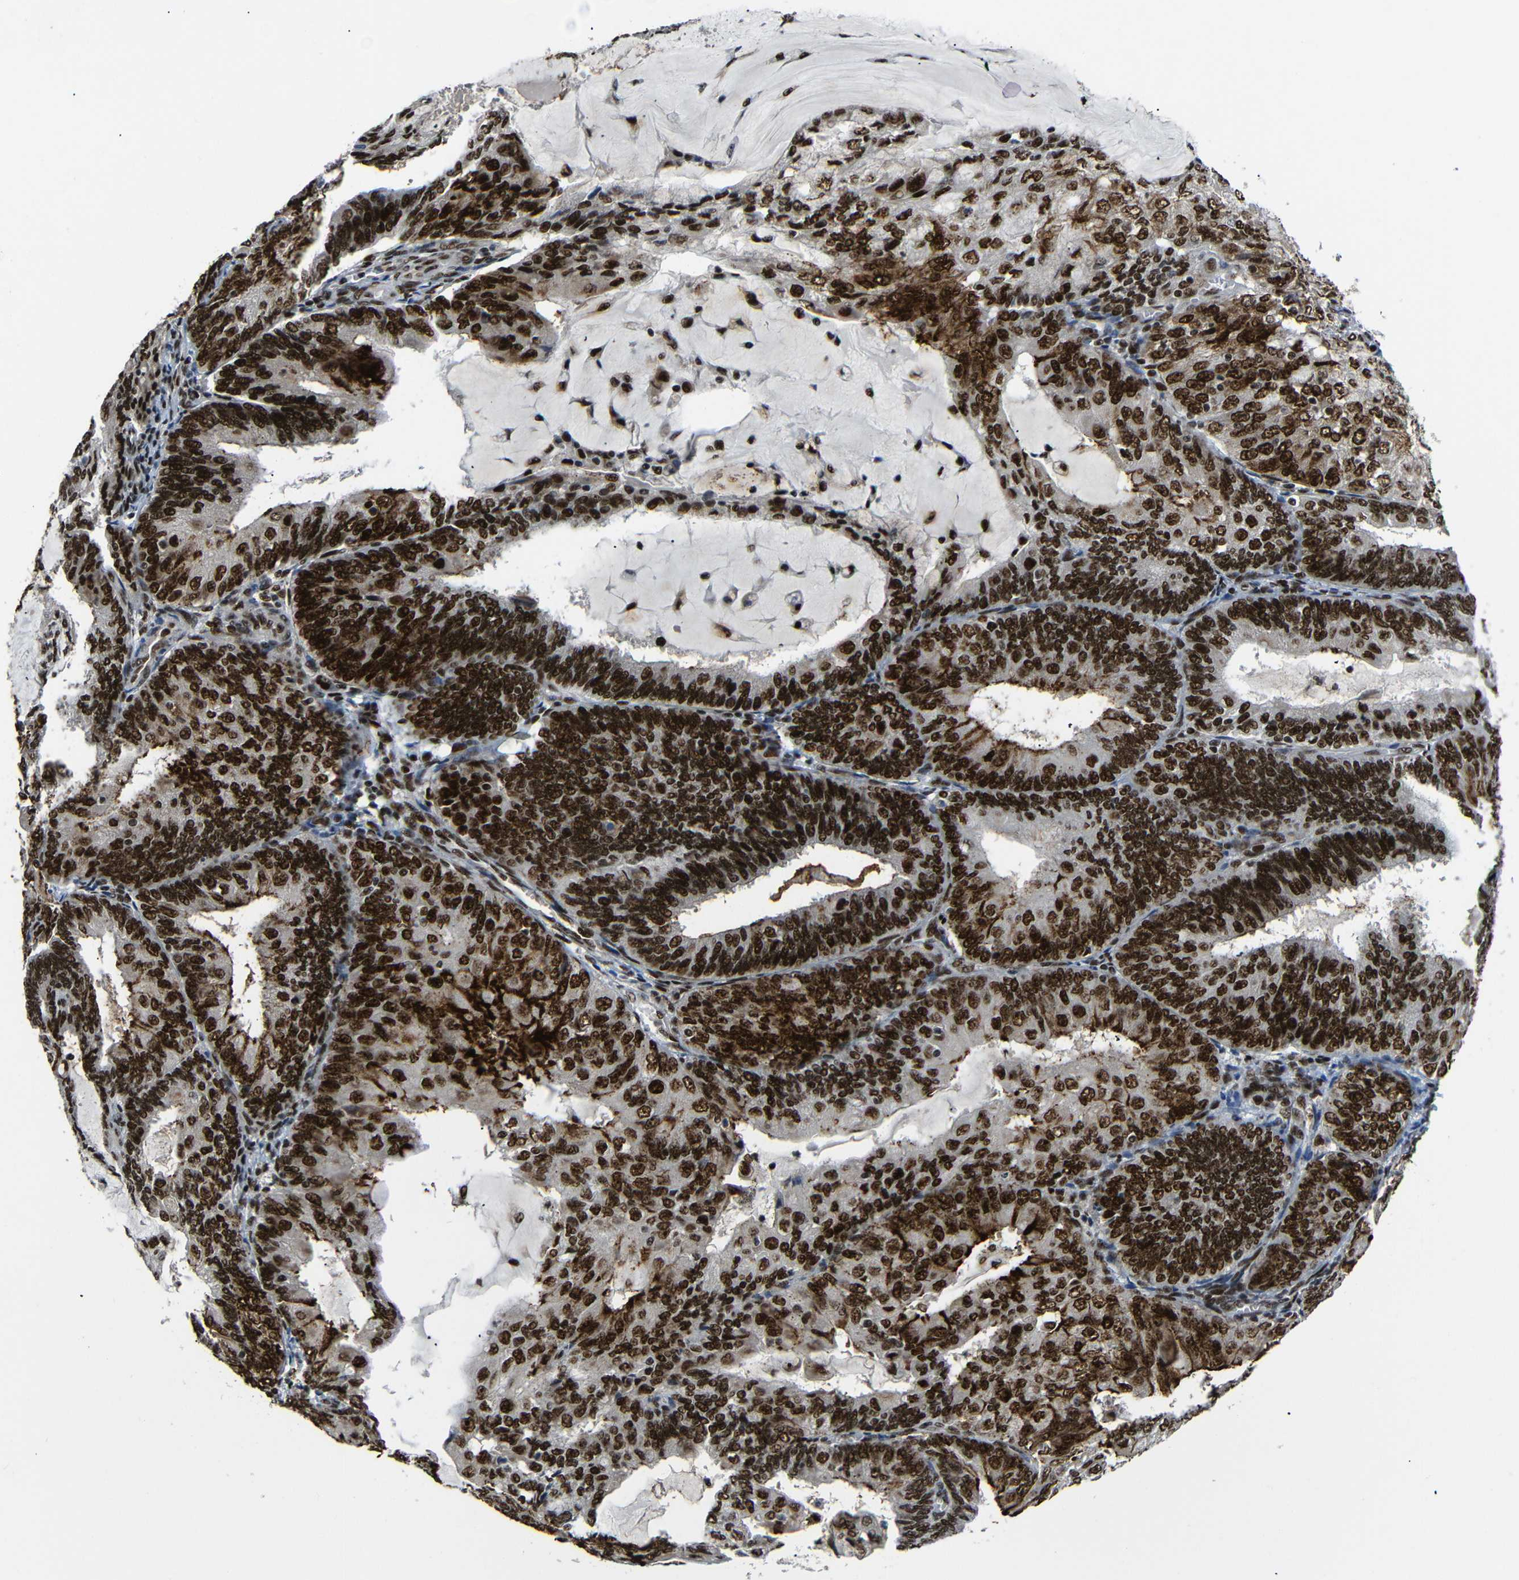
{"staining": {"intensity": "strong", "quantity": ">75%", "location": "nuclear"}, "tissue": "endometrial cancer", "cell_type": "Tumor cells", "image_type": "cancer", "snomed": [{"axis": "morphology", "description": "Adenocarcinoma, NOS"}, {"axis": "topography", "description": "Endometrium"}], "caption": "Strong nuclear protein positivity is identified in about >75% of tumor cells in endometrial cancer (adenocarcinoma).", "gene": "SETDB2", "patient": {"sex": "female", "age": 81}}